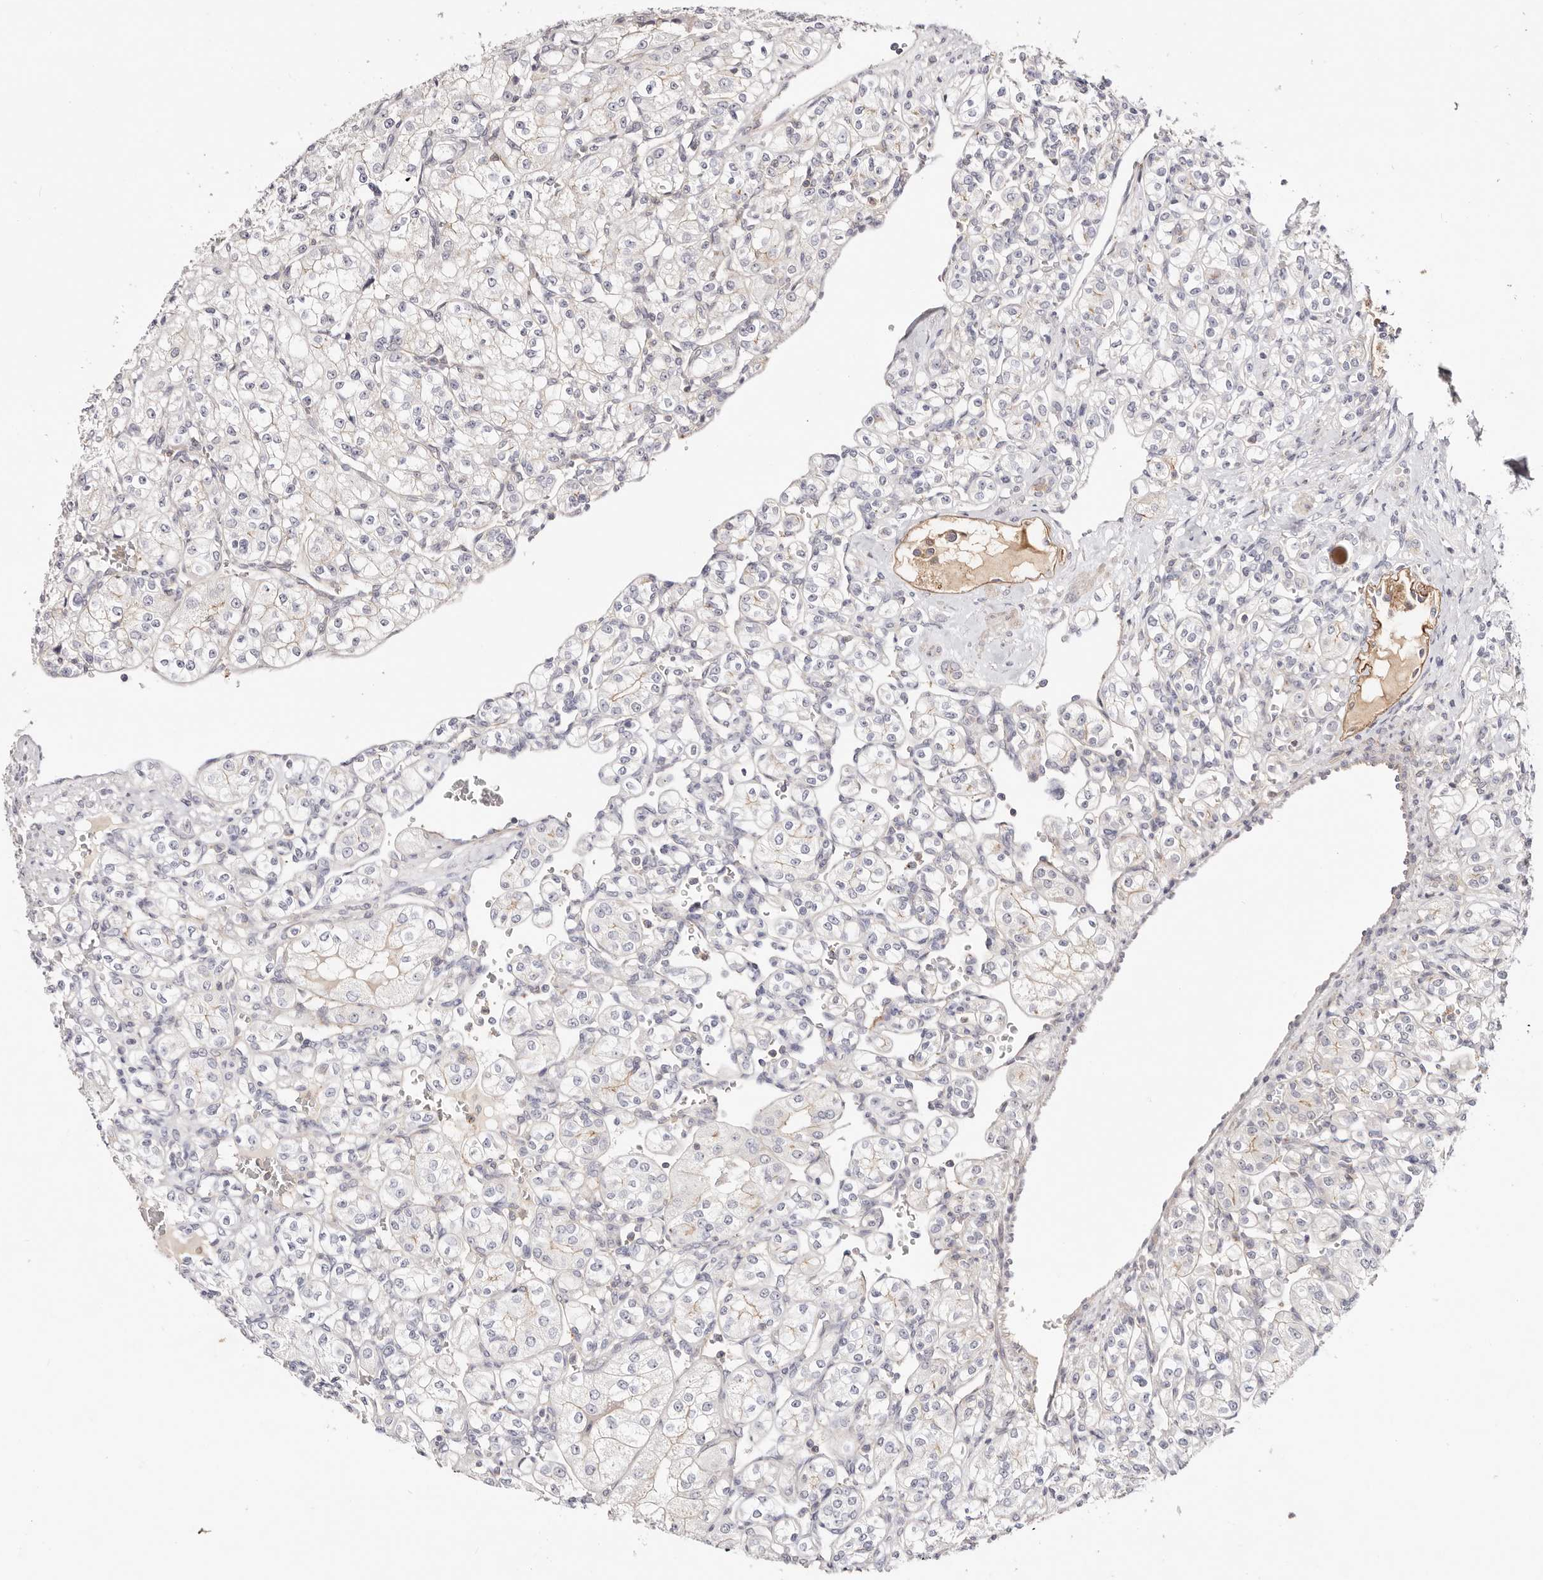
{"staining": {"intensity": "negative", "quantity": "none", "location": "none"}, "tissue": "renal cancer", "cell_type": "Tumor cells", "image_type": "cancer", "snomed": [{"axis": "morphology", "description": "Adenocarcinoma, NOS"}, {"axis": "topography", "description": "Kidney"}], "caption": "High power microscopy image of an immunohistochemistry micrograph of renal adenocarcinoma, revealing no significant expression in tumor cells.", "gene": "SLC35B2", "patient": {"sex": "male", "age": 77}}